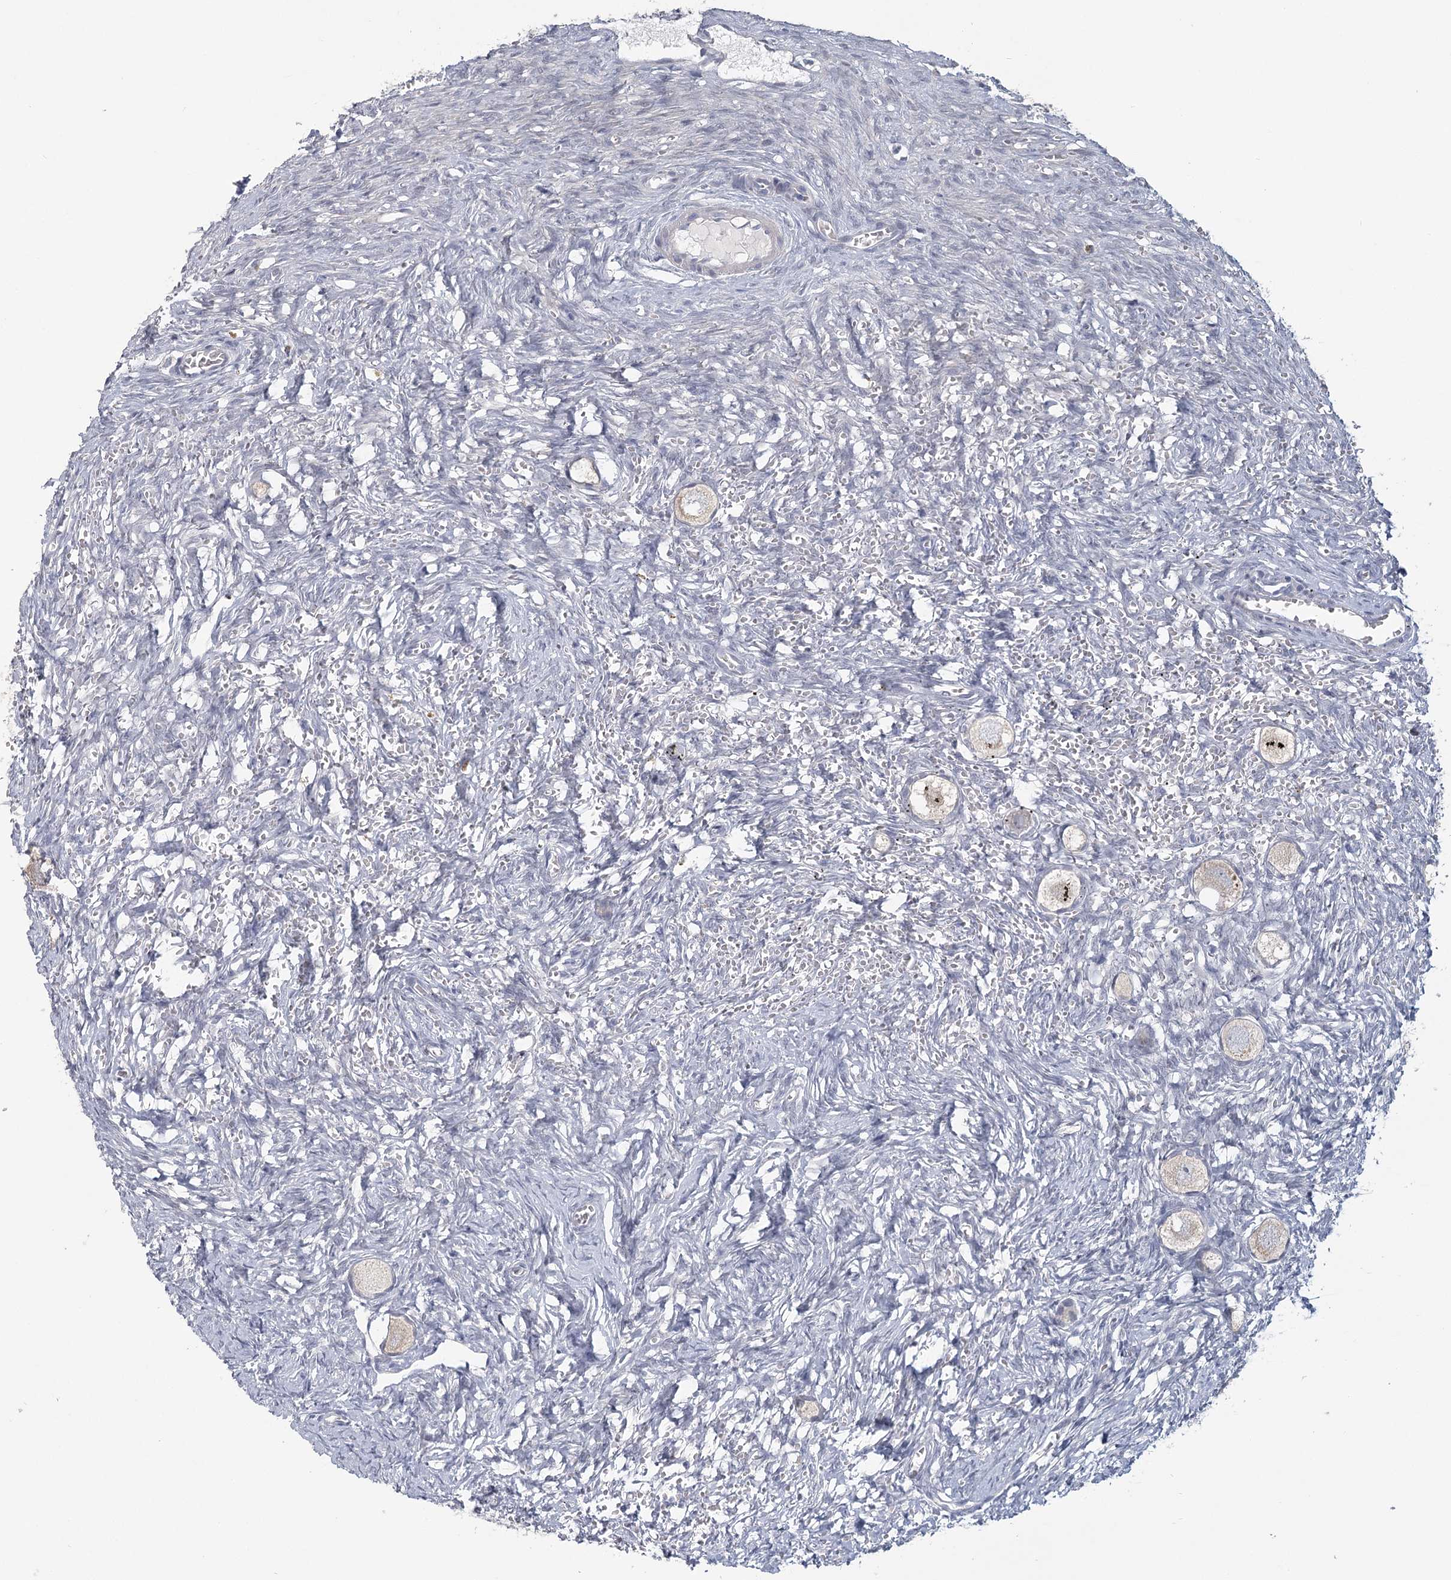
{"staining": {"intensity": "negative", "quantity": "none", "location": "none"}, "tissue": "ovary", "cell_type": "Follicle cells", "image_type": "normal", "snomed": [{"axis": "morphology", "description": "Normal tissue, NOS"}, {"axis": "topography", "description": "Ovary"}], "caption": "High magnification brightfield microscopy of benign ovary stained with DAB (3,3'-diaminobenzidine) (brown) and counterstained with hematoxylin (blue): follicle cells show no significant staining.", "gene": "USP11", "patient": {"sex": "female", "age": 27}}